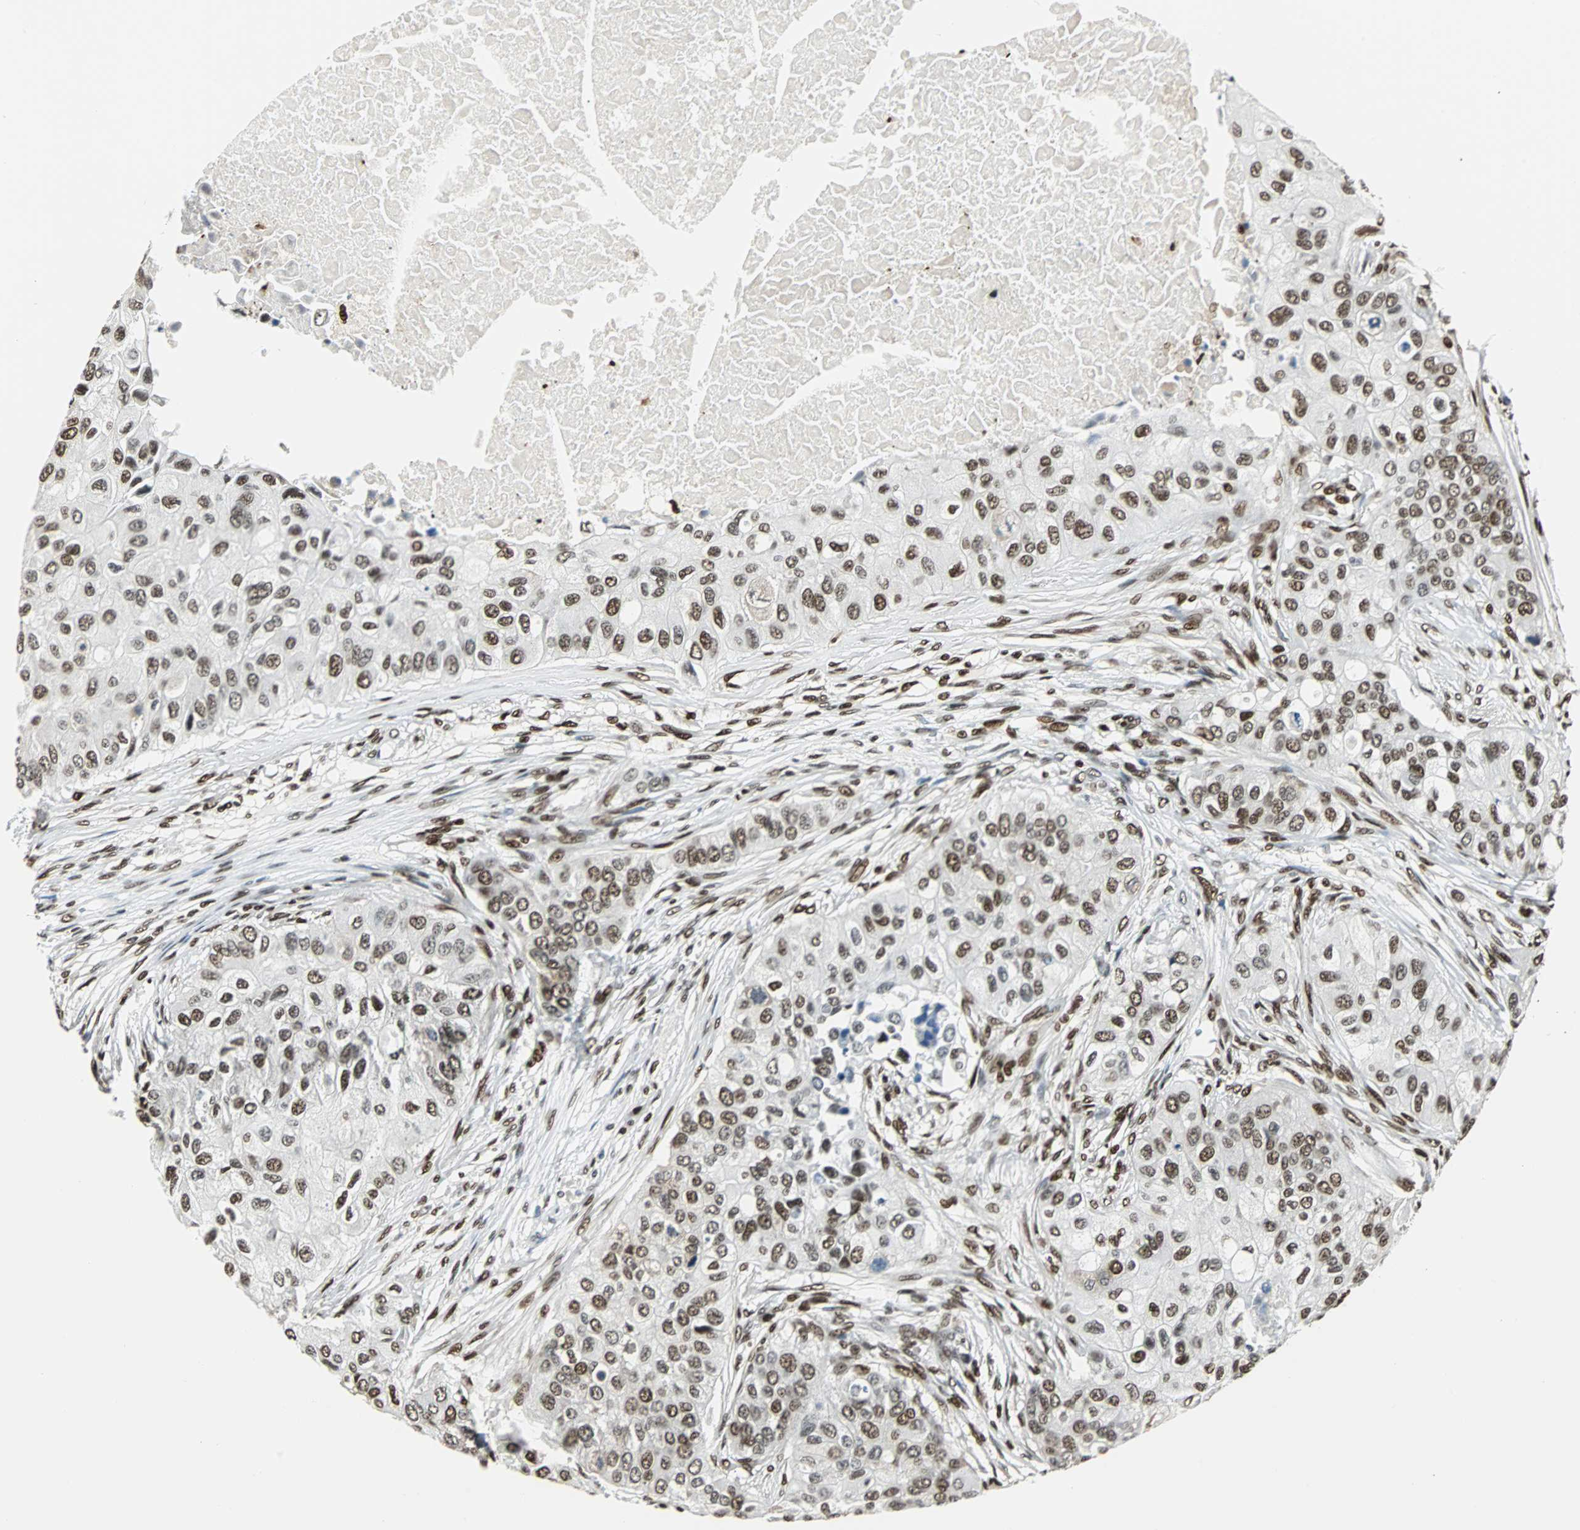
{"staining": {"intensity": "moderate", "quantity": ">75%", "location": "nuclear"}, "tissue": "breast cancer", "cell_type": "Tumor cells", "image_type": "cancer", "snomed": [{"axis": "morphology", "description": "Normal tissue, NOS"}, {"axis": "morphology", "description": "Duct carcinoma"}, {"axis": "topography", "description": "Breast"}], "caption": "The image exhibits immunohistochemical staining of breast cancer. There is moderate nuclear positivity is present in approximately >75% of tumor cells. Using DAB (brown) and hematoxylin (blue) stains, captured at high magnification using brightfield microscopy.", "gene": "XRCC4", "patient": {"sex": "female", "age": 49}}